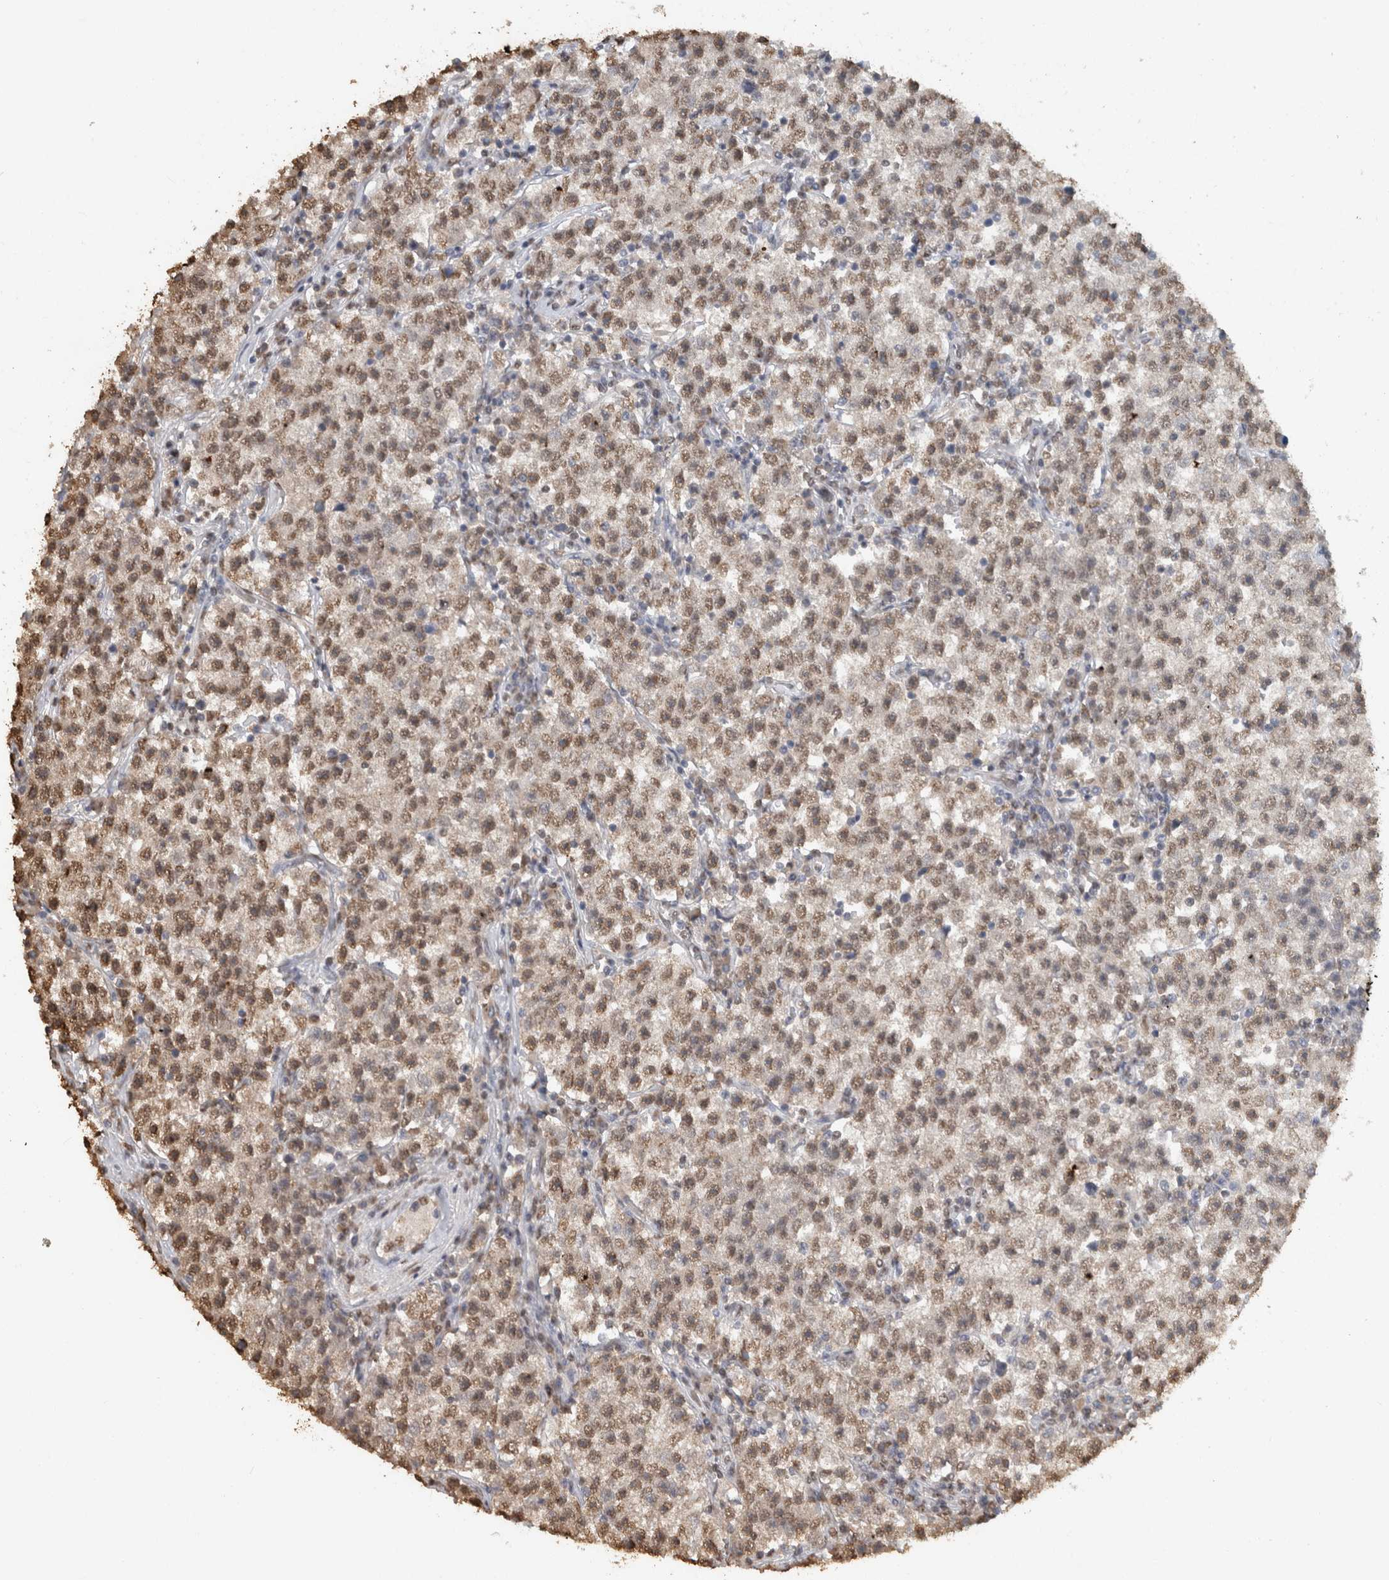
{"staining": {"intensity": "moderate", "quantity": ">75%", "location": "nuclear"}, "tissue": "testis cancer", "cell_type": "Tumor cells", "image_type": "cancer", "snomed": [{"axis": "morphology", "description": "Seminoma, NOS"}, {"axis": "topography", "description": "Testis"}], "caption": "Tumor cells display medium levels of moderate nuclear expression in about >75% of cells in human testis seminoma.", "gene": "HAND2", "patient": {"sex": "male", "age": 22}}